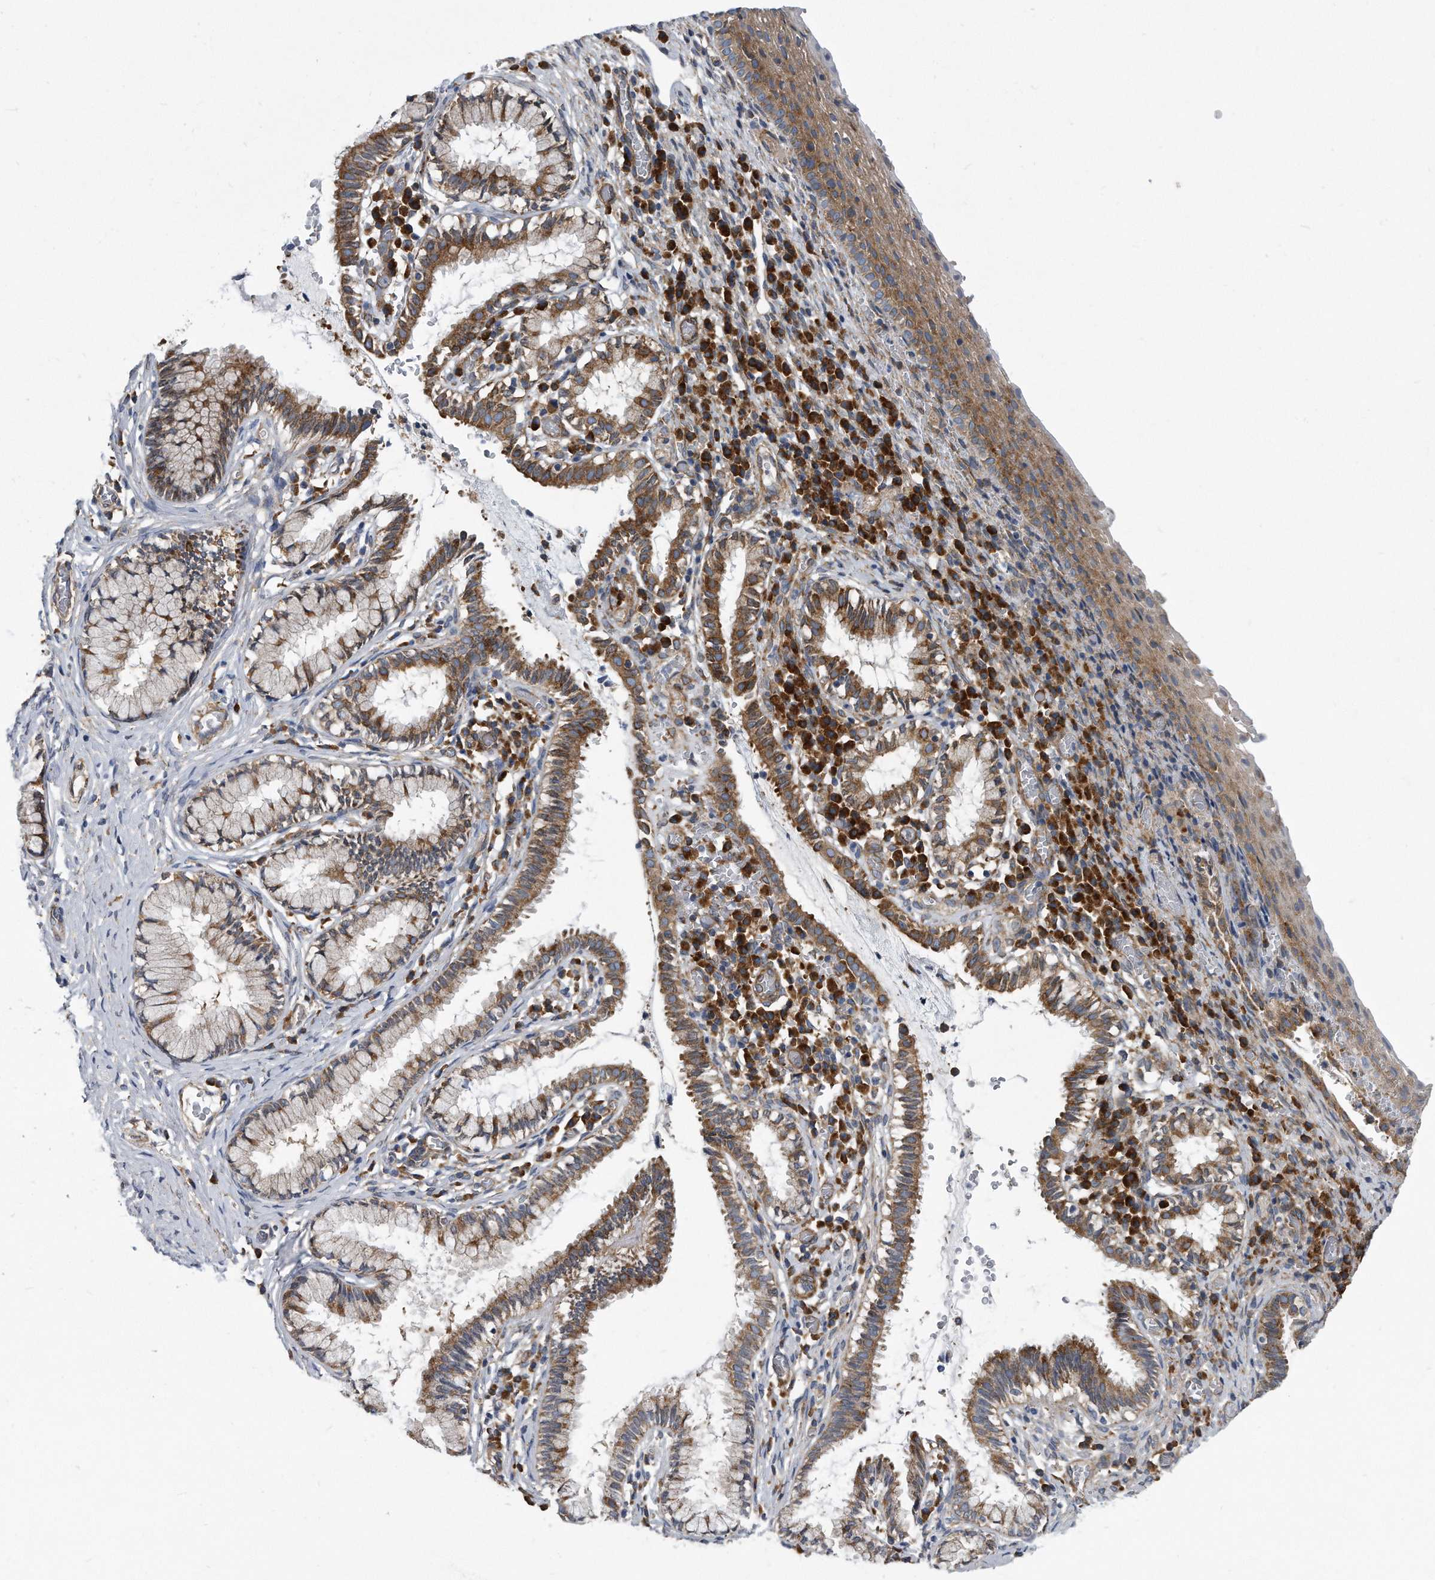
{"staining": {"intensity": "moderate", "quantity": "25%-75%", "location": "cytoplasmic/membranous"}, "tissue": "cervix", "cell_type": "Glandular cells", "image_type": "normal", "snomed": [{"axis": "morphology", "description": "Normal tissue, NOS"}, {"axis": "topography", "description": "Cervix"}], "caption": "Brown immunohistochemical staining in normal cervix reveals moderate cytoplasmic/membranous staining in approximately 25%-75% of glandular cells.", "gene": "EIF2B4", "patient": {"sex": "female", "age": 27}}